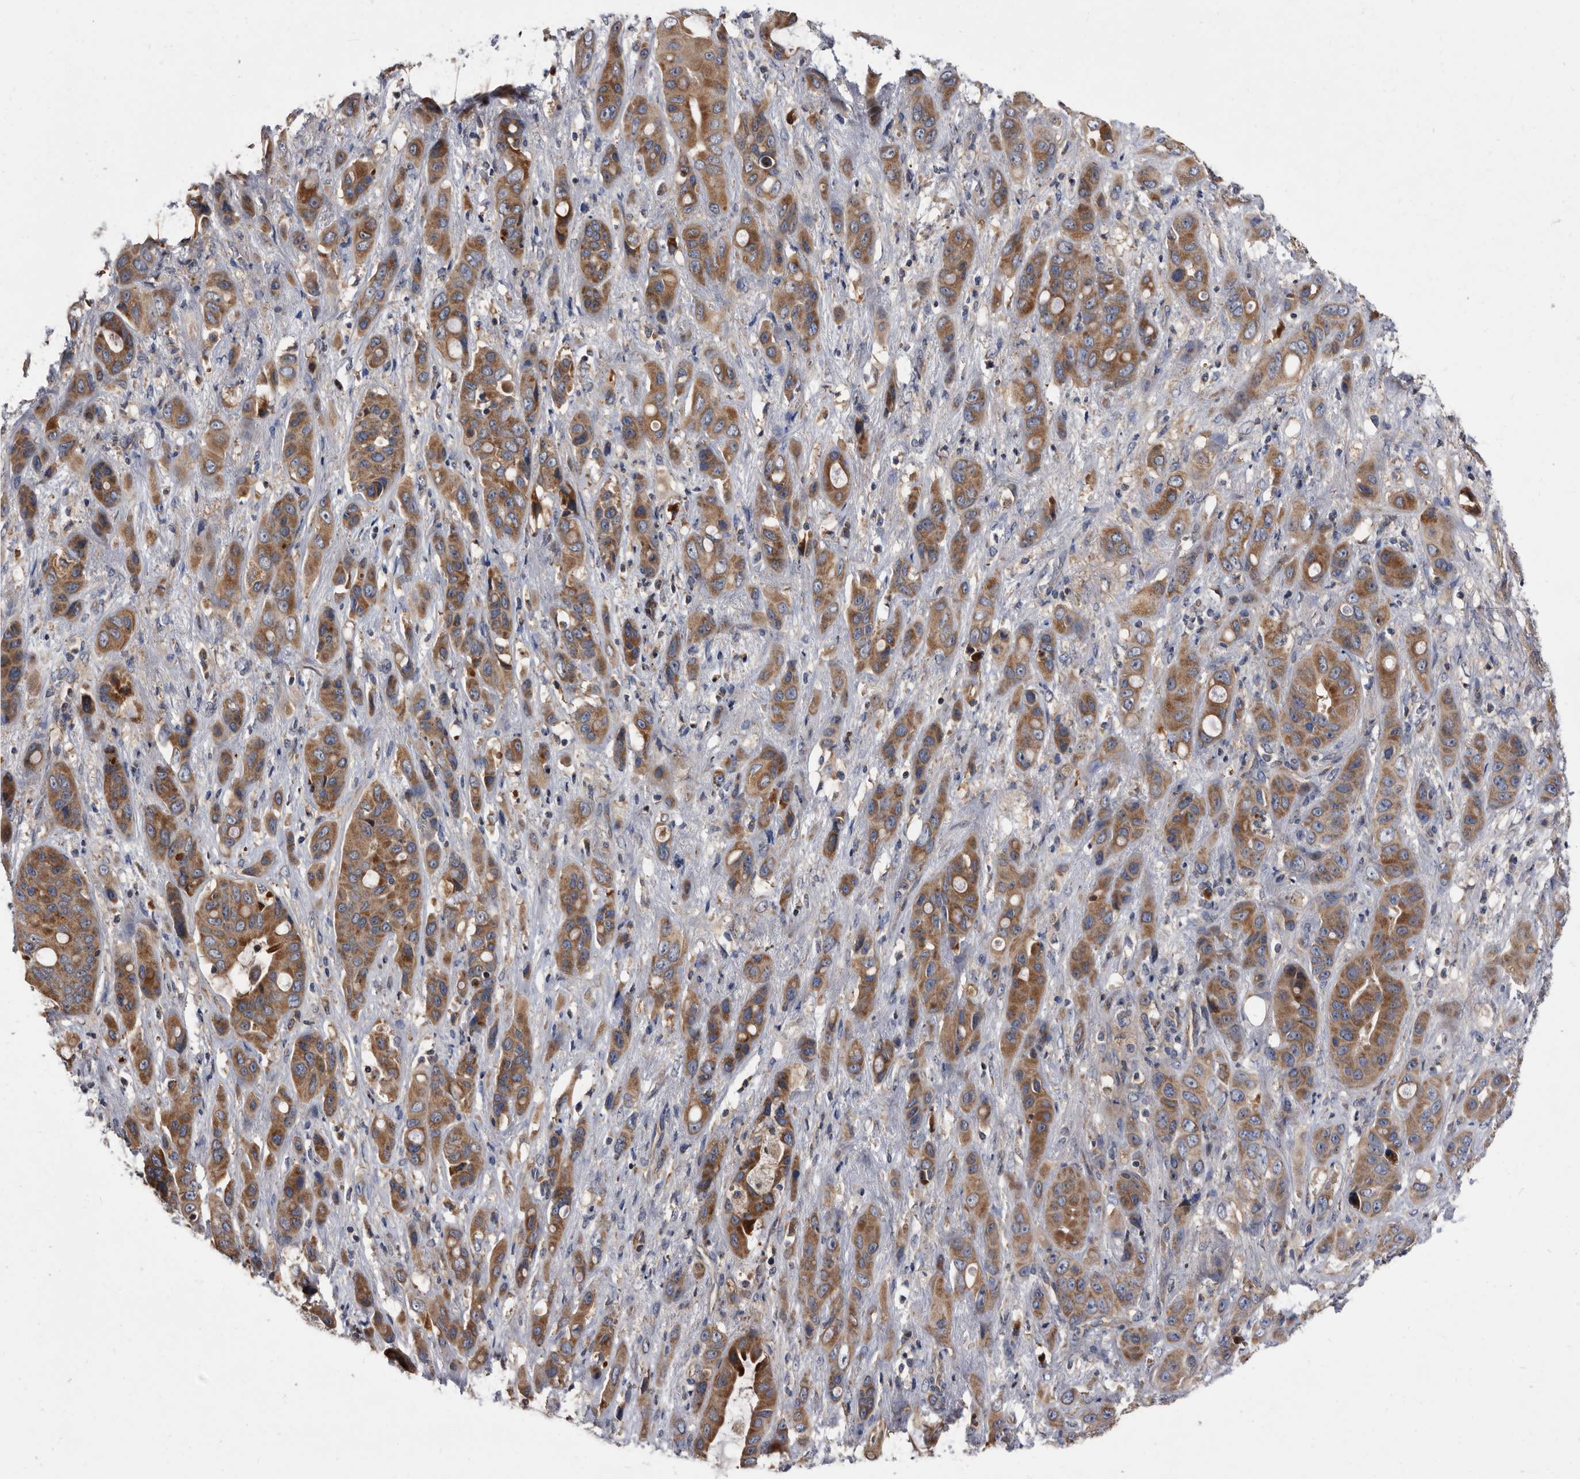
{"staining": {"intensity": "moderate", "quantity": ">75%", "location": "cytoplasmic/membranous"}, "tissue": "liver cancer", "cell_type": "Tumor cells", "image_type": "cancer", "snomed": [{"axis": "morphology", "description": "Cholangiocarcinoma"}, {"axis": "topography", "description": "Liver"}], "caption": "Protein expression by IHC reveals moderate cytoplasmic/membranous positivity in approximately >75% of tumor cells in cholangiocarcinoma (liver). (Stains: DAB in brown, nuclei in blue, Microscopy: brightfield microscopy at high magnification).", "gene": "DTNBP1", "patient": {"sex": "female", "age": 52}}